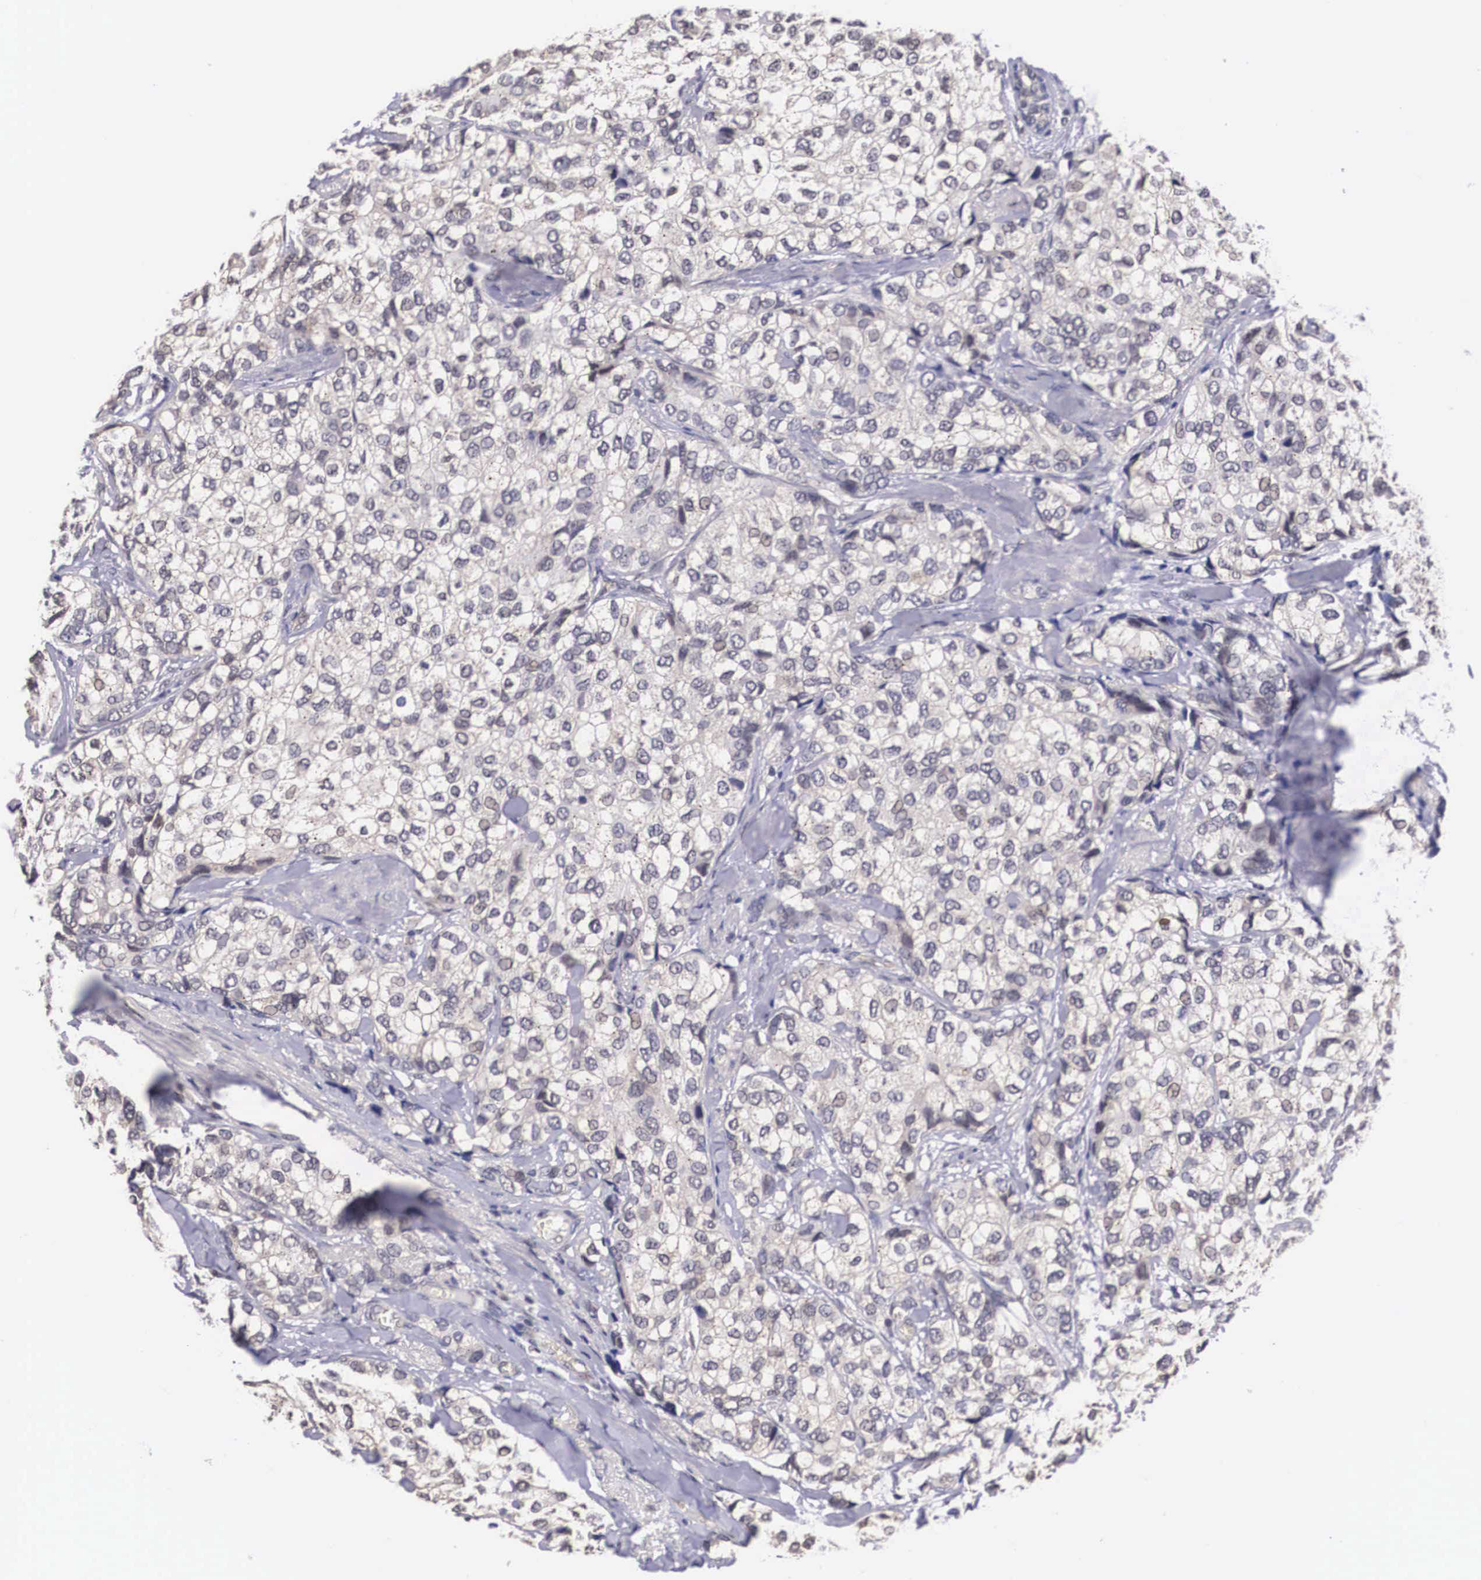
{"staining": {"intensity": "weak", "quantity": "<25%", "location": "cytoplasmic/membranous"}, "tissue": "breast cancer", "cell_type": "Tumor cells", "image_type": "cancer", "snomed": [{"axis": "morphology", "description": "Duct carcinoma"}, {"axis": "topography", "description": "Breast"}], "caption": "Photomicrograph shows no protein expression in tumor cells of intraductal carcinoma (breast) tissue.", "gene": "OTX2", "patient": {"sex": "female", "age": 68}}